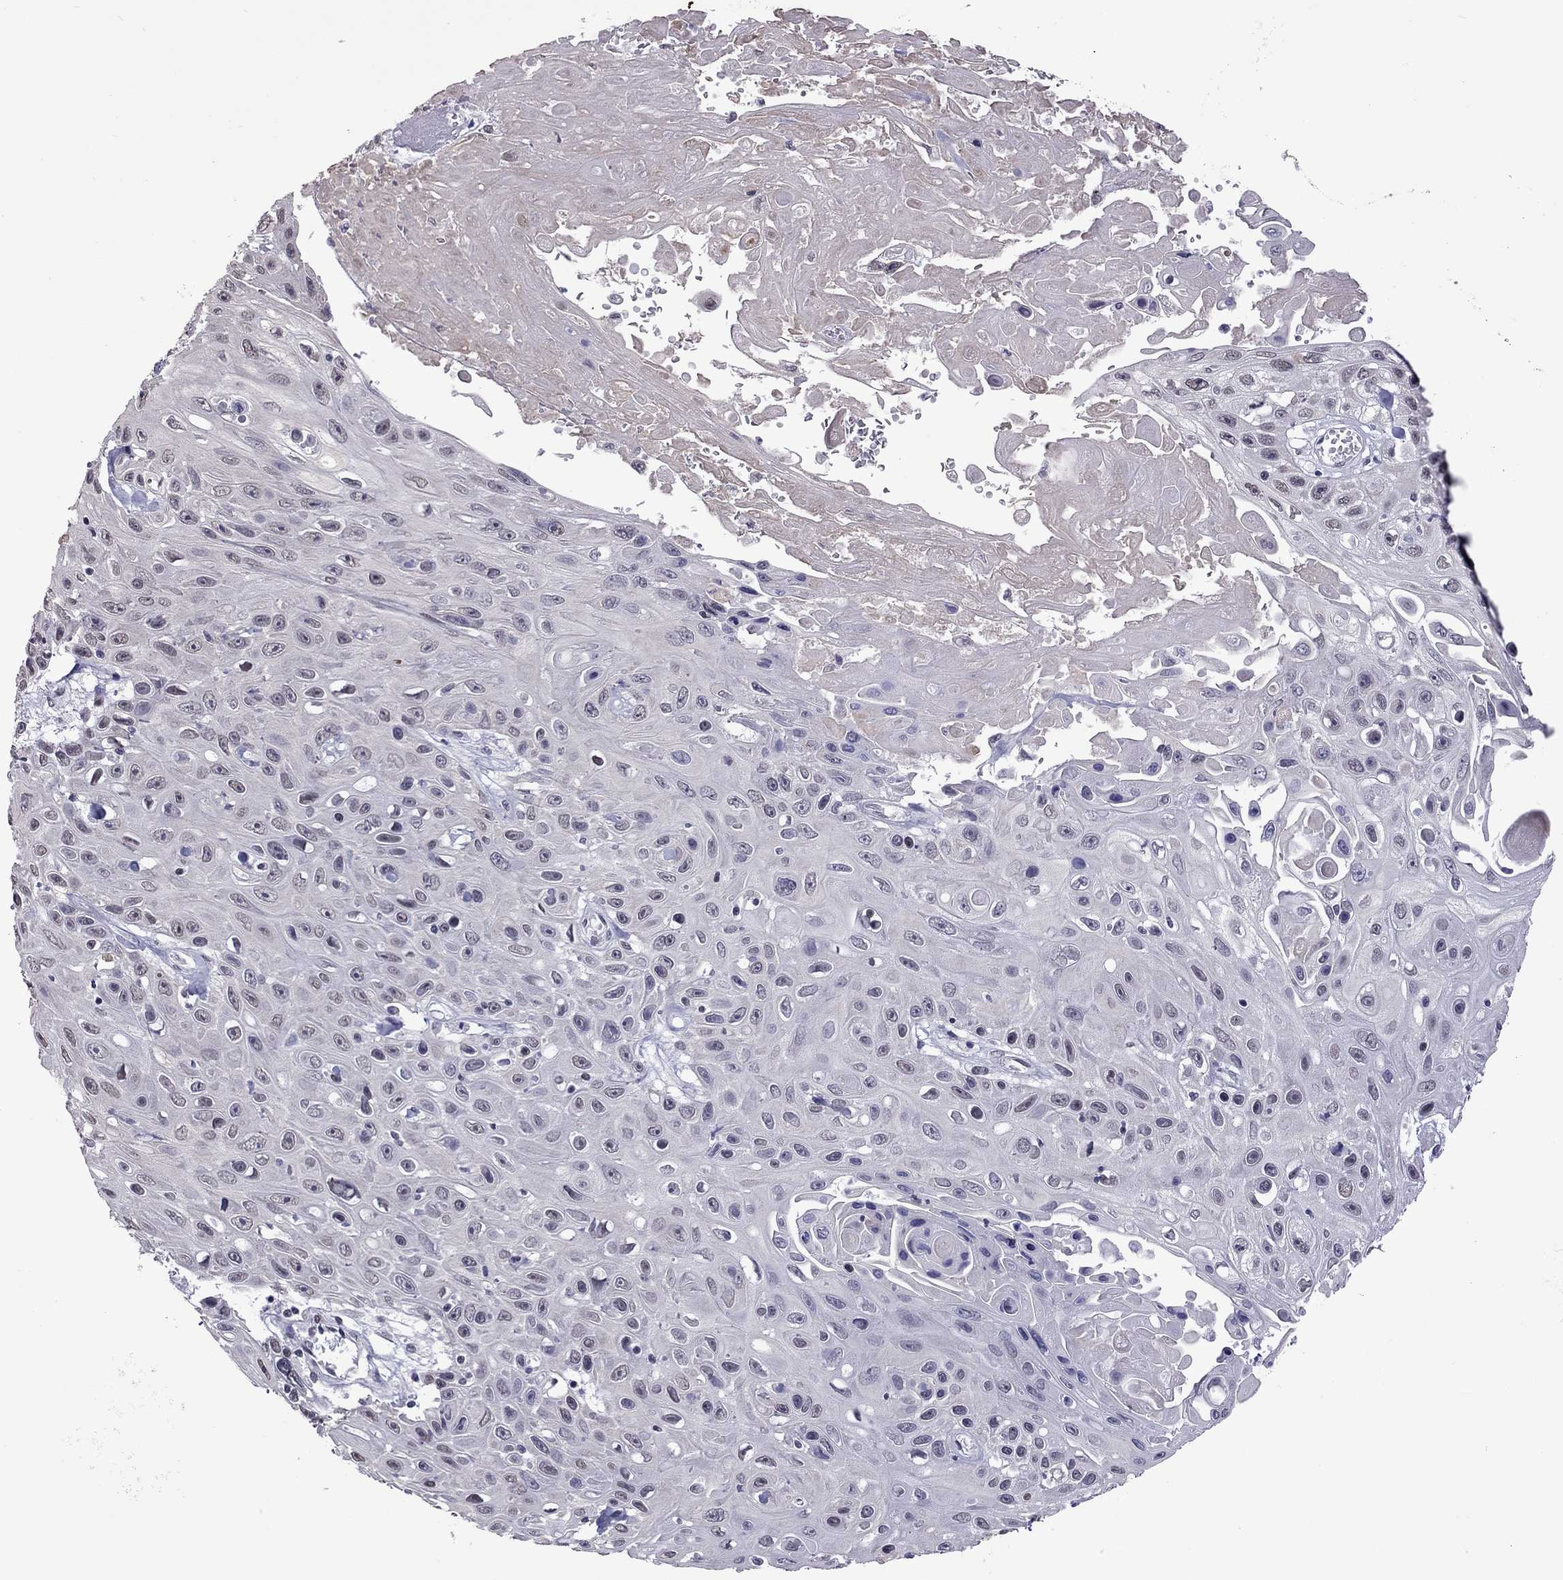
{"staining": {"intensity": "negative", "quantity": "none", "location": "none"}, "tissue": "skin cancer", "cell_type": "Tumor cells", "image_type": "cancer", "snomed": [{"axis": "morphology", "description": "Squamous cell carcinoma, NOS"}, {"axis": "topography", "description": "Skin"}], "caption": "The immunohistochemistry photomicrograph has no significant expression in tumor cells of skin cancer tissue. (DAB immunohistochemistry (IHC), high magnification).", "gene": "PPP1R3A", "patient": {"sex": "male", "age": 82}}